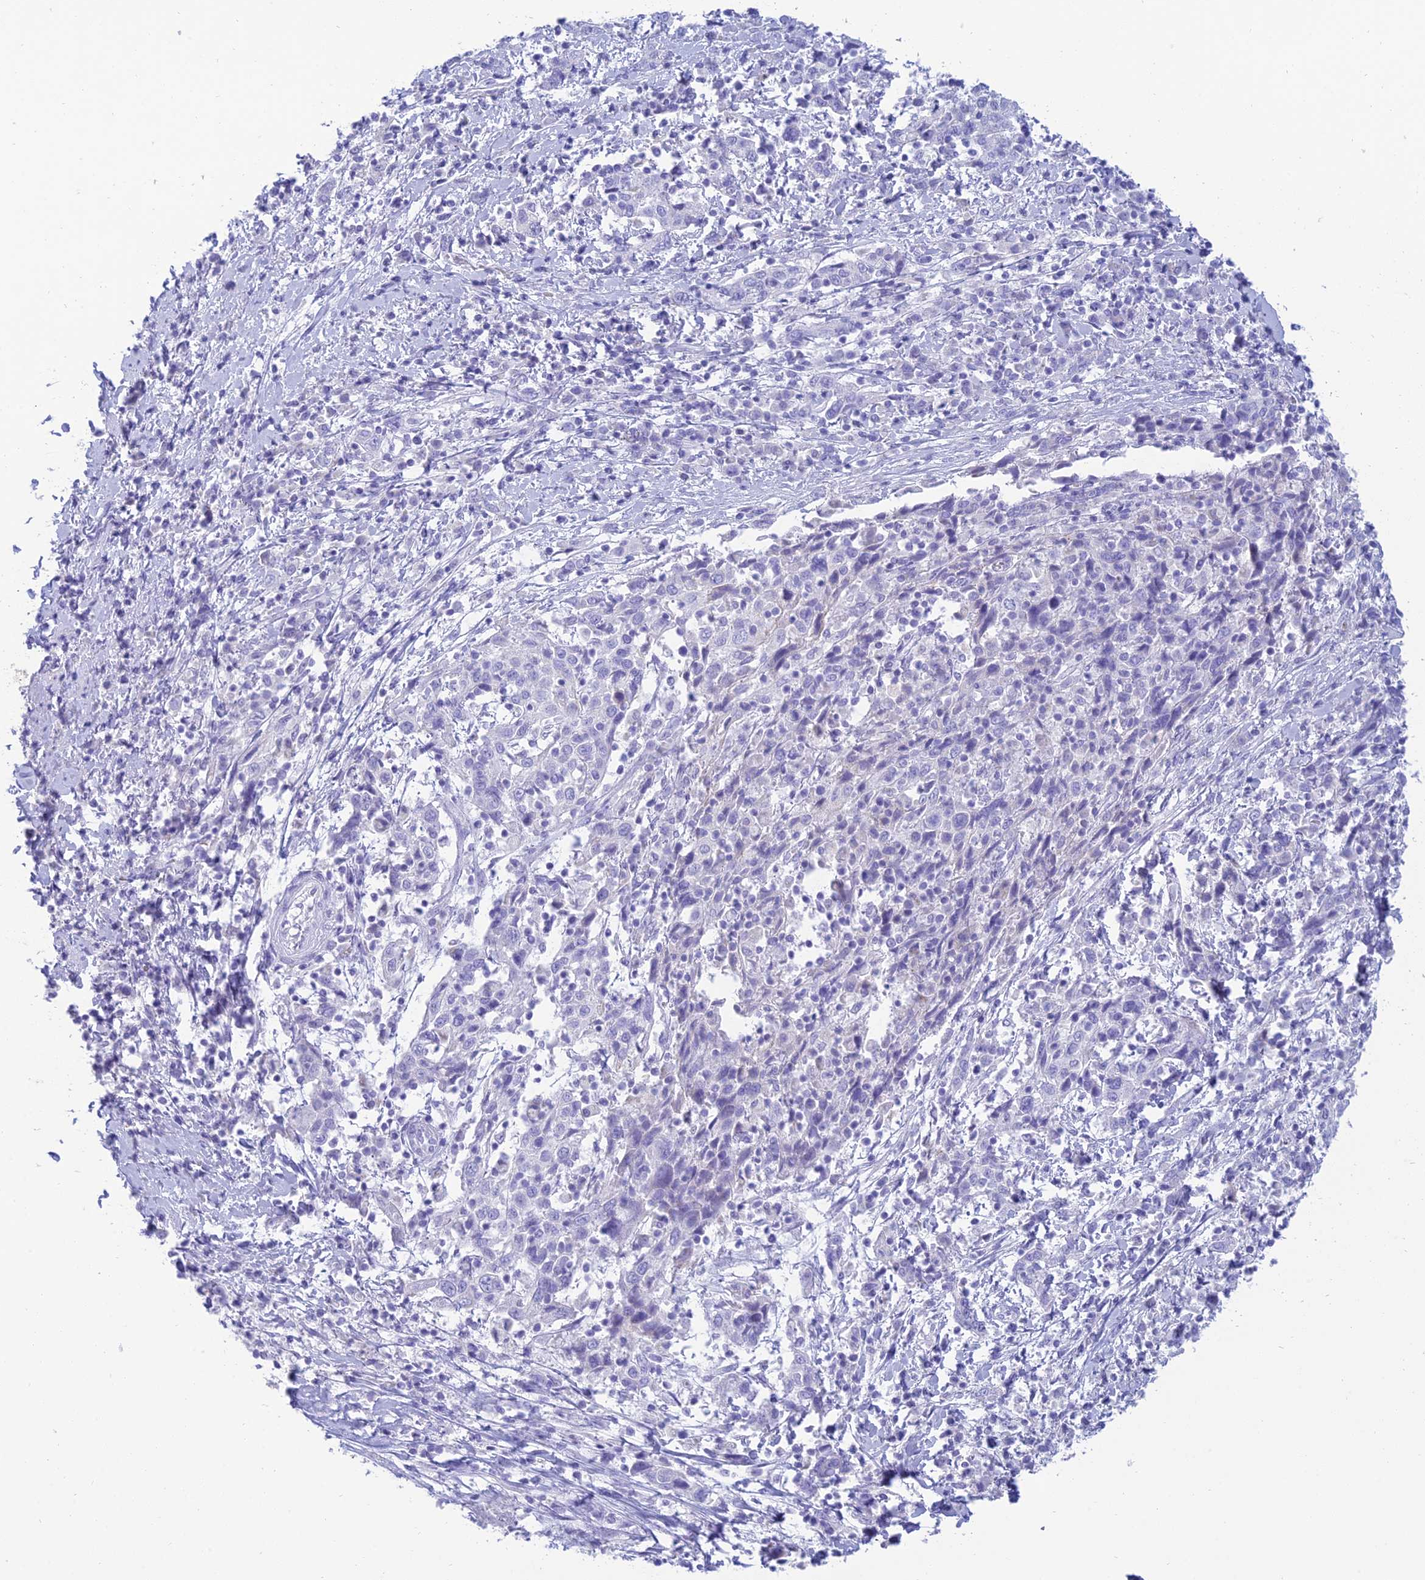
{"staining": {"intensity": "negative", "quantity": "none", "location": "none"}, "tissue": "cervical cancer", "cell_type": "Tumor cells", "image_type": "cancer", "snomed": [{"axis": "morphology", "description": "Squamous cell carcinoma, NOS"}, {"axis": "topography", "description": "Cervix"}], "caption": "There is no significant positivity in tumor cells of cervical cancer.", "gene": "MAL2", "patient": {"sex": "female", "age": 46}}